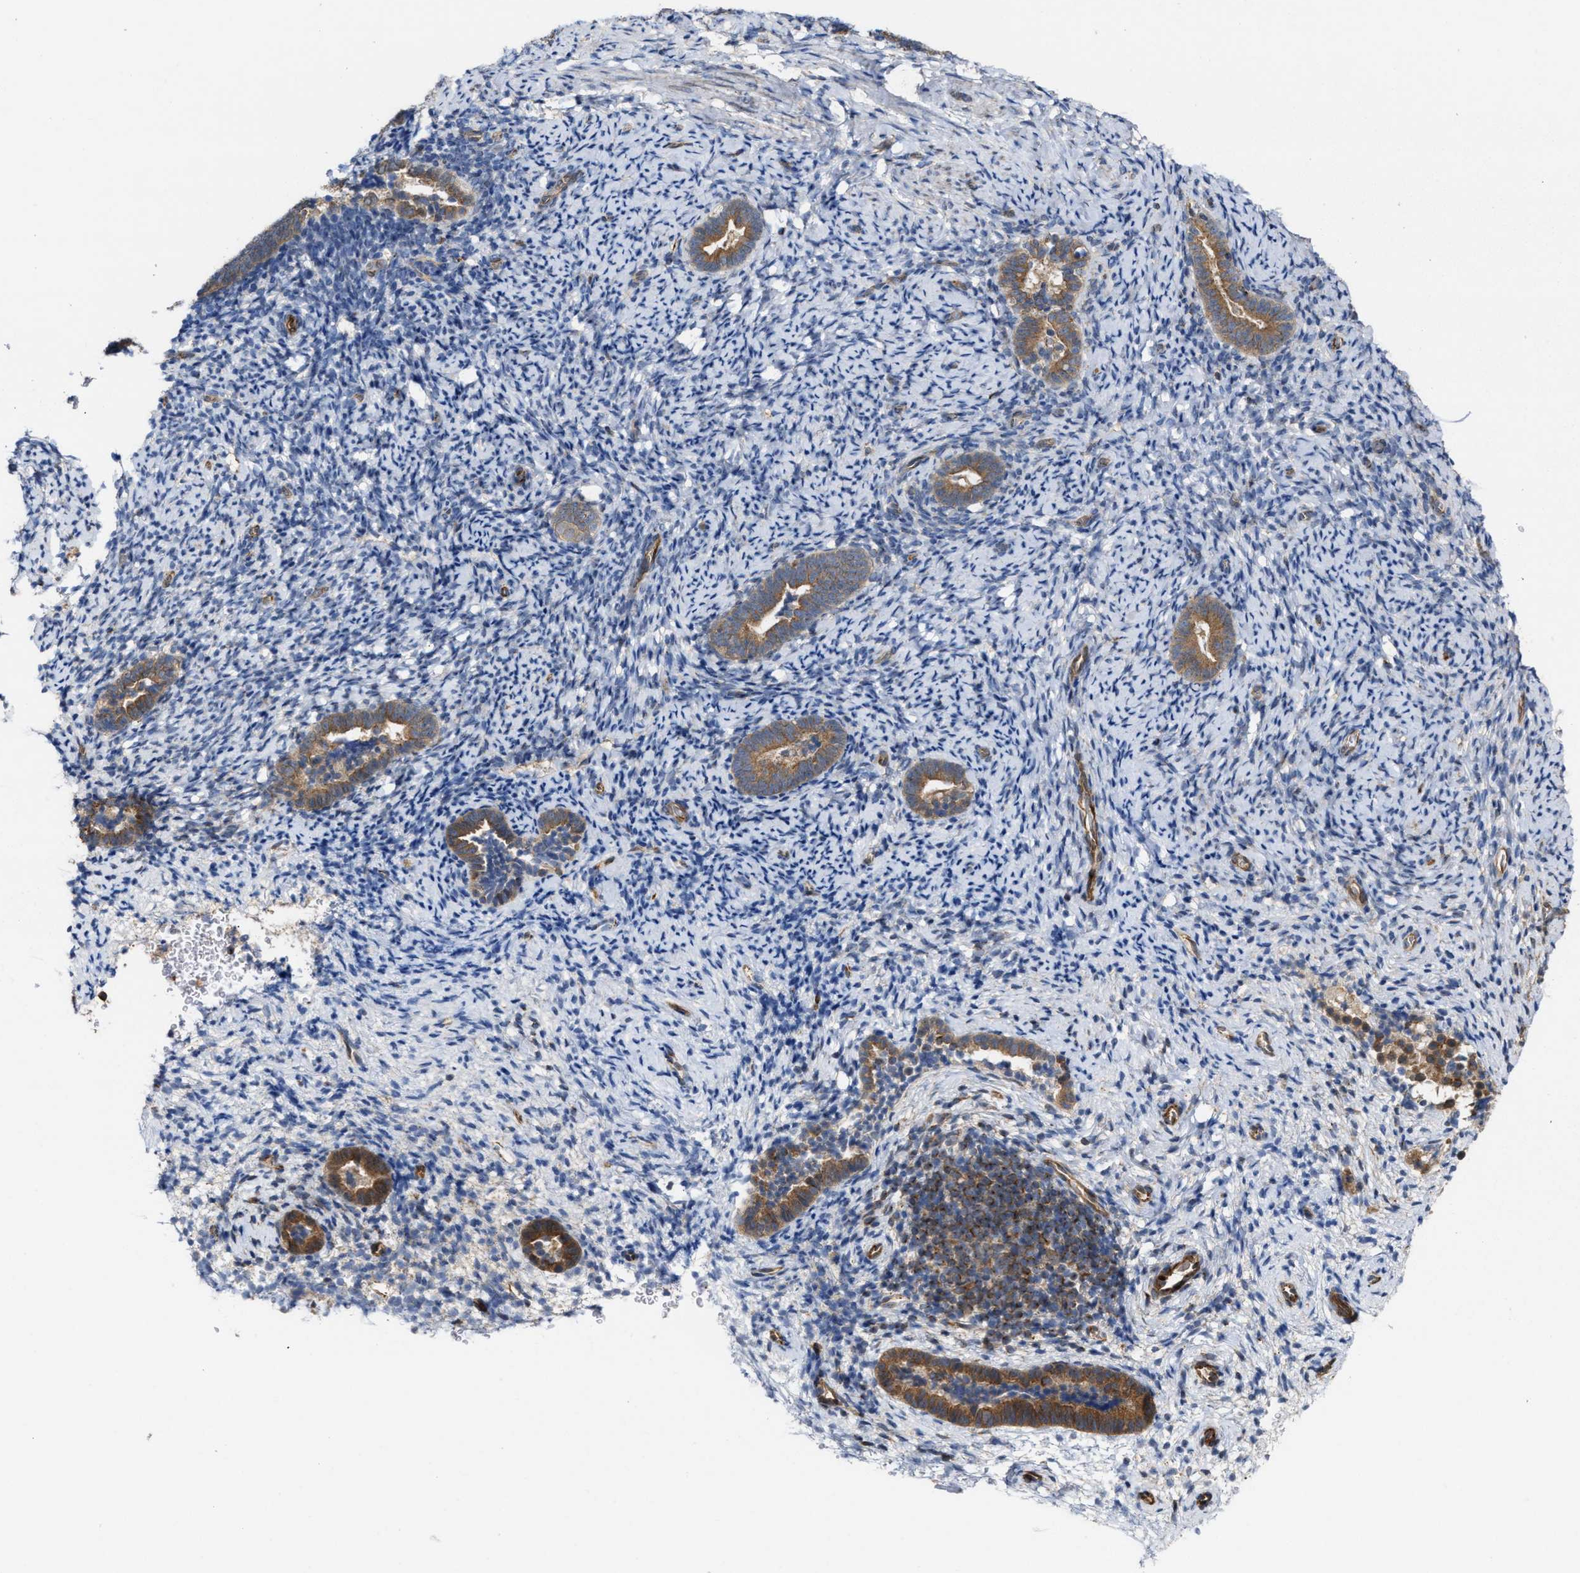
{"staining": {"intensity": "negative", "quantity": "none", "location": "none"}, "tissue": "endometrium", "cell_type": "Cells in endometrial stroma", "image_type": "normal", "snomed": [{"axis": "morphology", "description": "Normal tissue, NOS"}, {"axis": "topography", "description": "Endometrium"}], "caption": "Protein analysis of unremarkable endometrium reveals no significant expression in cells in endometrial stroma. The staining is performed using DAB (3,3'-diaminobenzidine) brown chromogen with nuclei counter-stained in using hematoxylin.", "gene": "BBLN", "patient": {"sex": "female", "age": 51}}